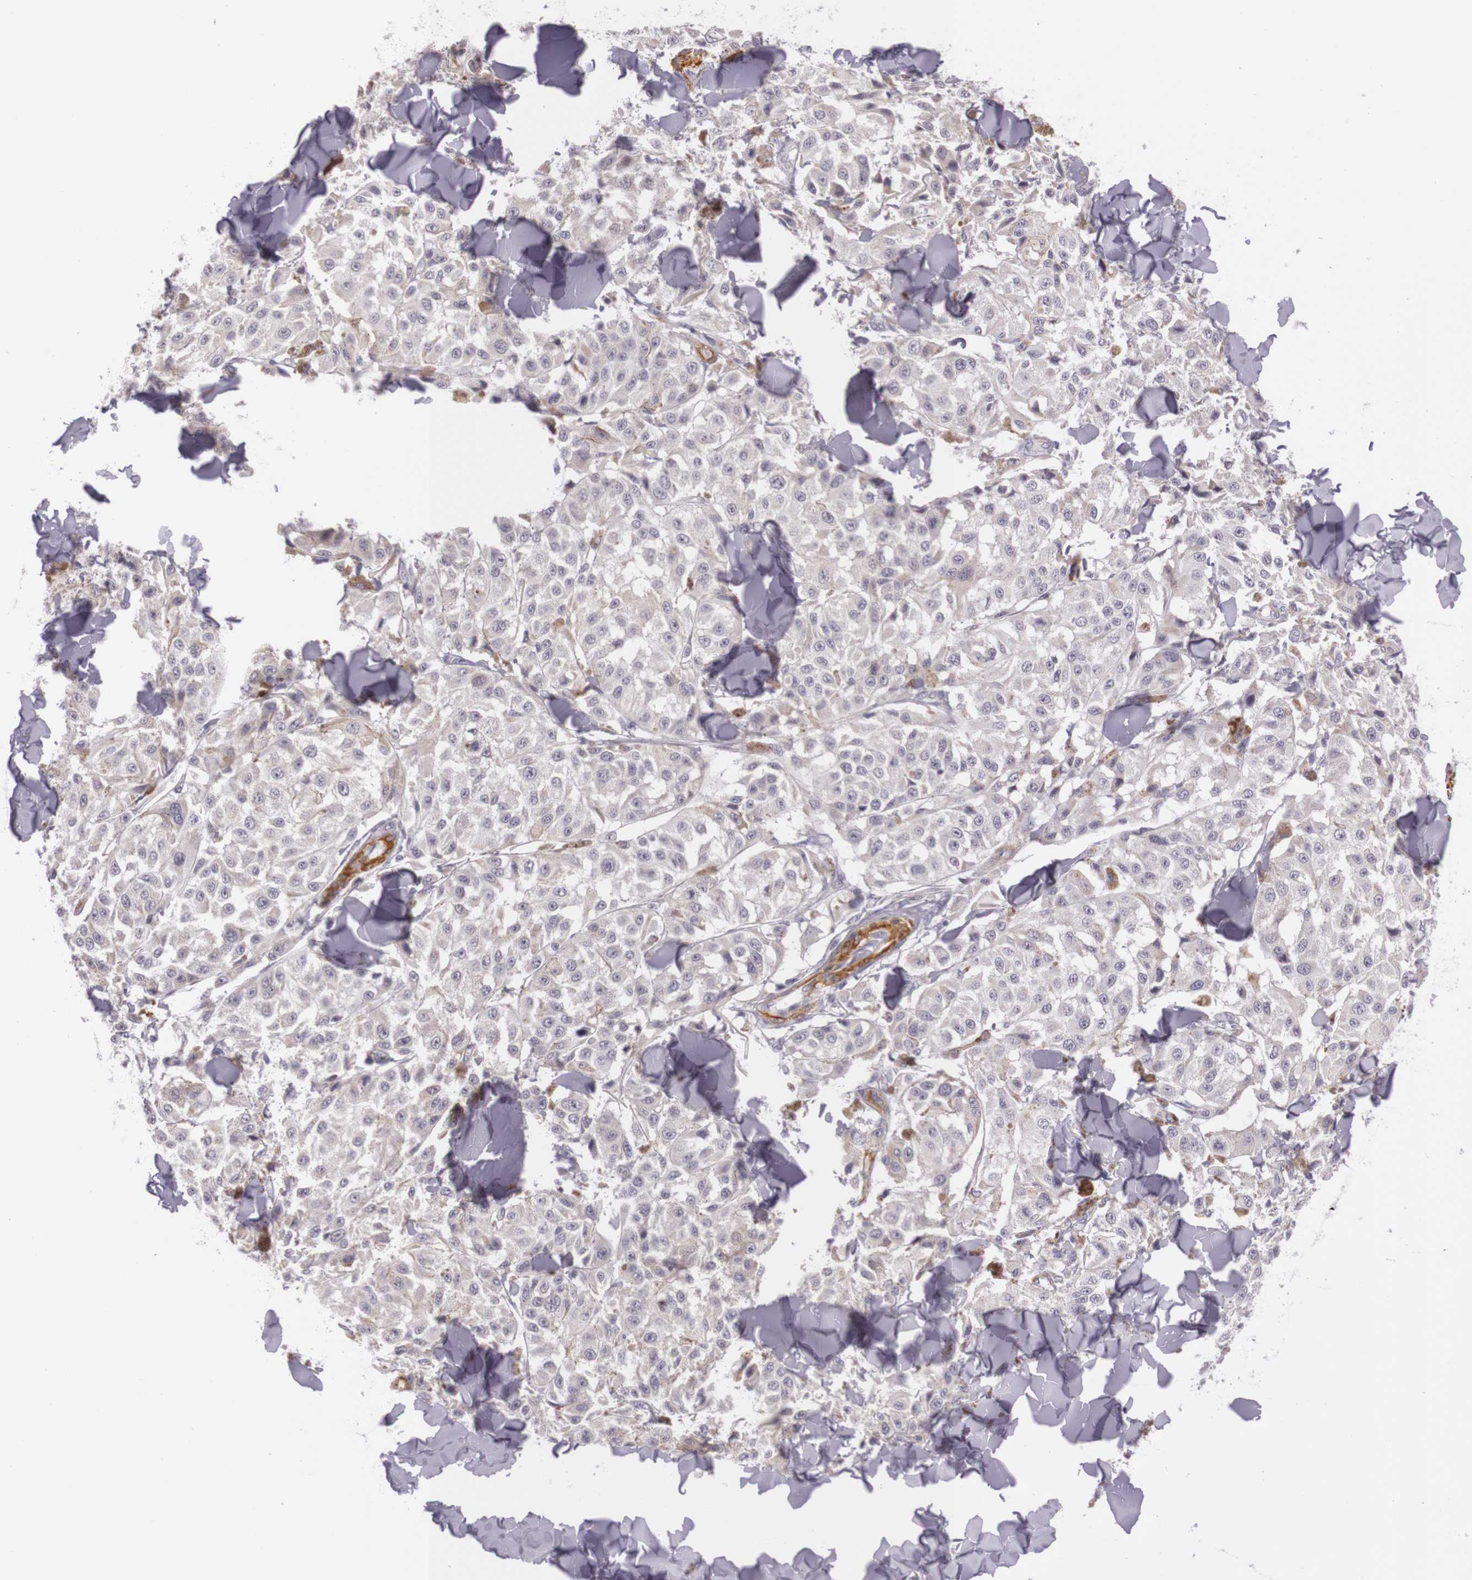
{"staining": {"intensity": "weak", "quantity": ">75%", "location": "cytoplasmic/membranous"}, "tissue": "melanoma", "cell_type": "Tumor cells", "image_type": "cancer", "snomed": [{"axis": "morphology", "description": "Malignant melanoma, NOS"}, {"axis": "topography", "description": "Skin"}], "caption": "This is an image of immunohistochemistry (IHC) staining of melanoma, which shows weak expression in the cytoplasmic/membranous of tumor cells.", "gene": "CNTN2", "patient": {"sex": "female", "age": 64}}